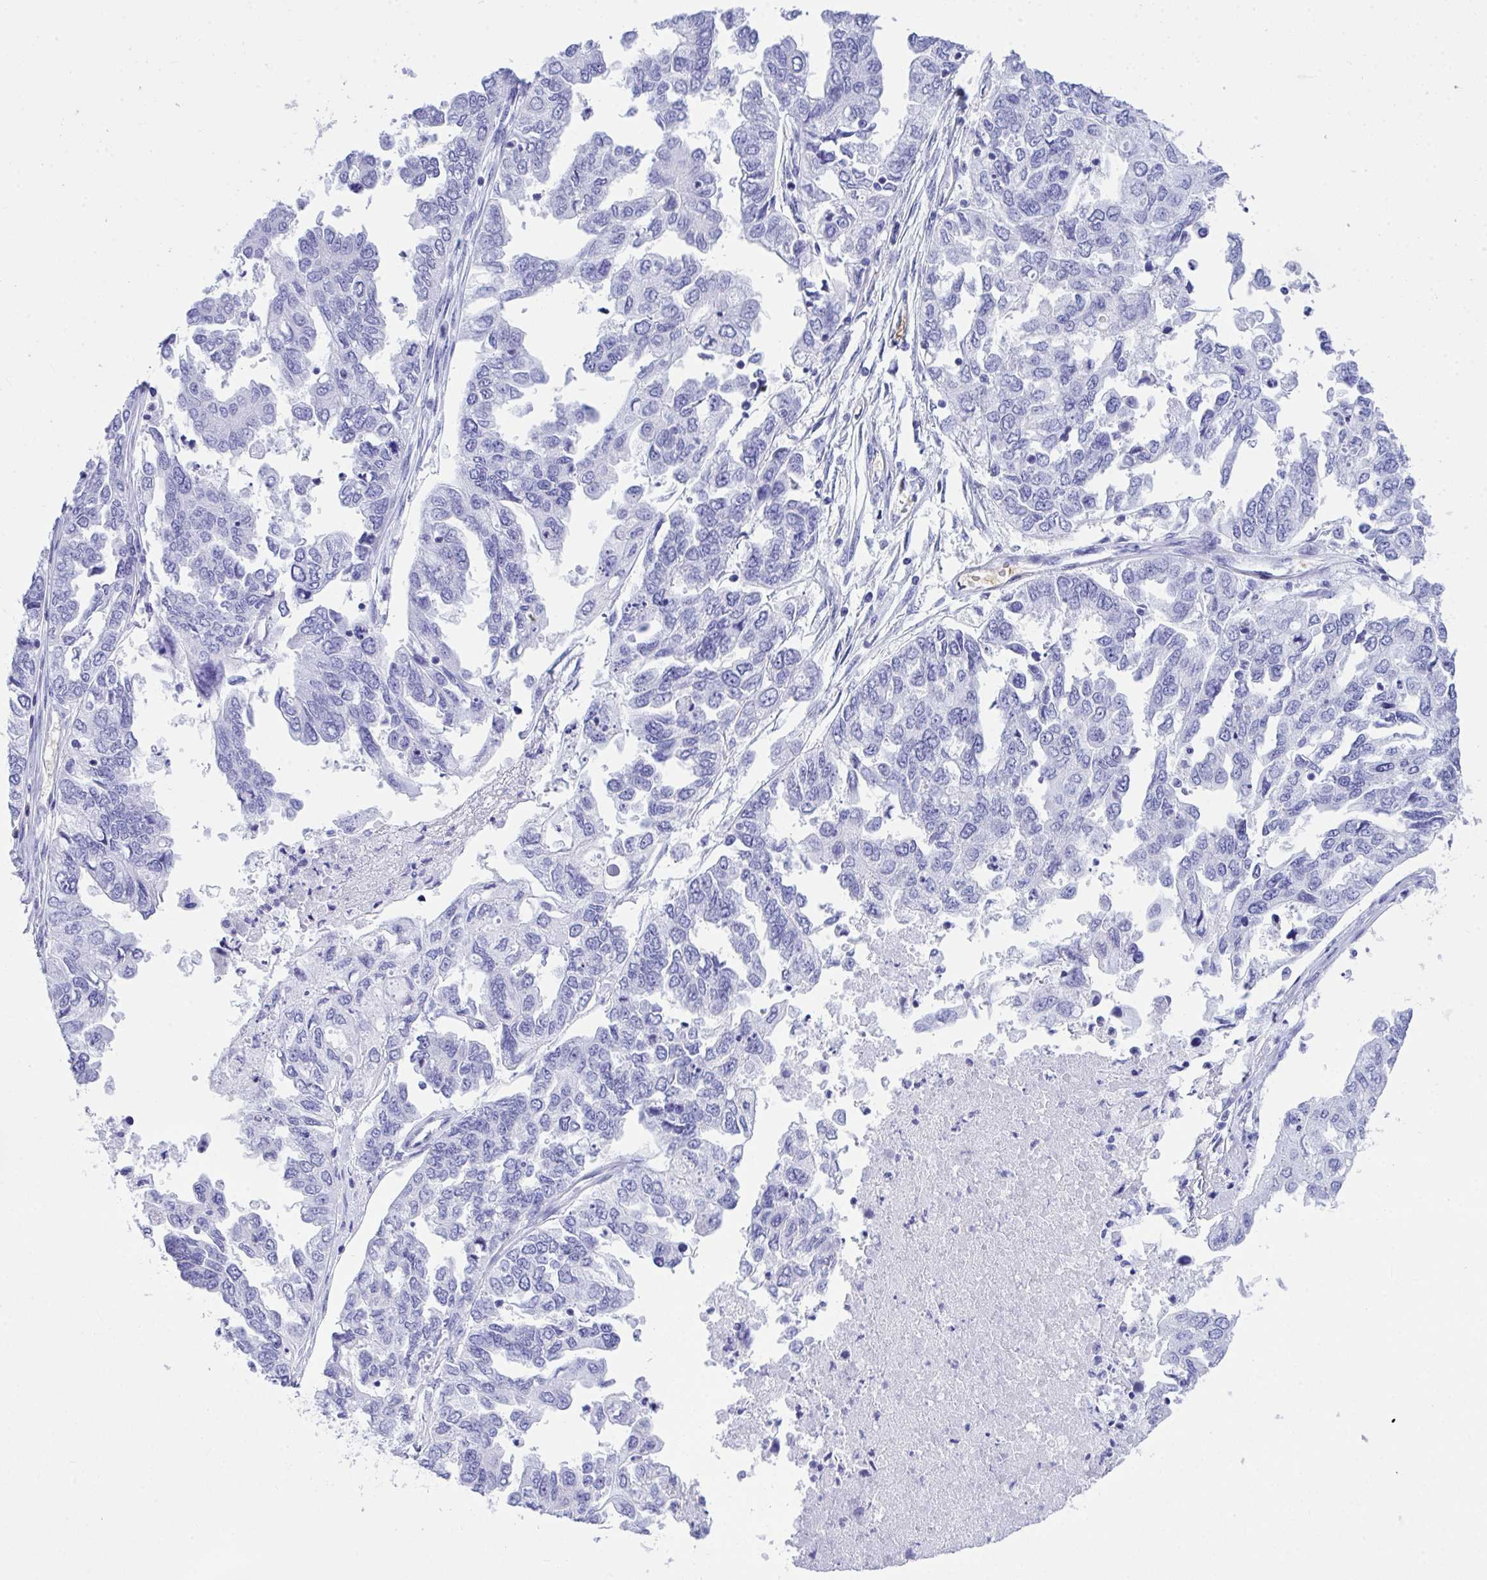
{"staining": {"intensity": "negative", "quantity": "none", "location": "none"}, "tissue": "ovarian cancer", "cell_type": "Tumor cells", "image_type": "cancer", "snomed": [{"axis": "morphology", "description": "Cystadenocarcinoma, serous, NOS"}, {"axis": "topography", "description": "Ovary"}], "caption": "High magnification brightfield microscopy of ovarian serous cystadenocarcinoma stained with DAB (3,3'-diaminobenzidine) (brown) and counterstained with hematoxylin (blue): tumor cells show no significant staining.", "gene": "ANK1", "patient": {"sex": "female", "age": 53}}